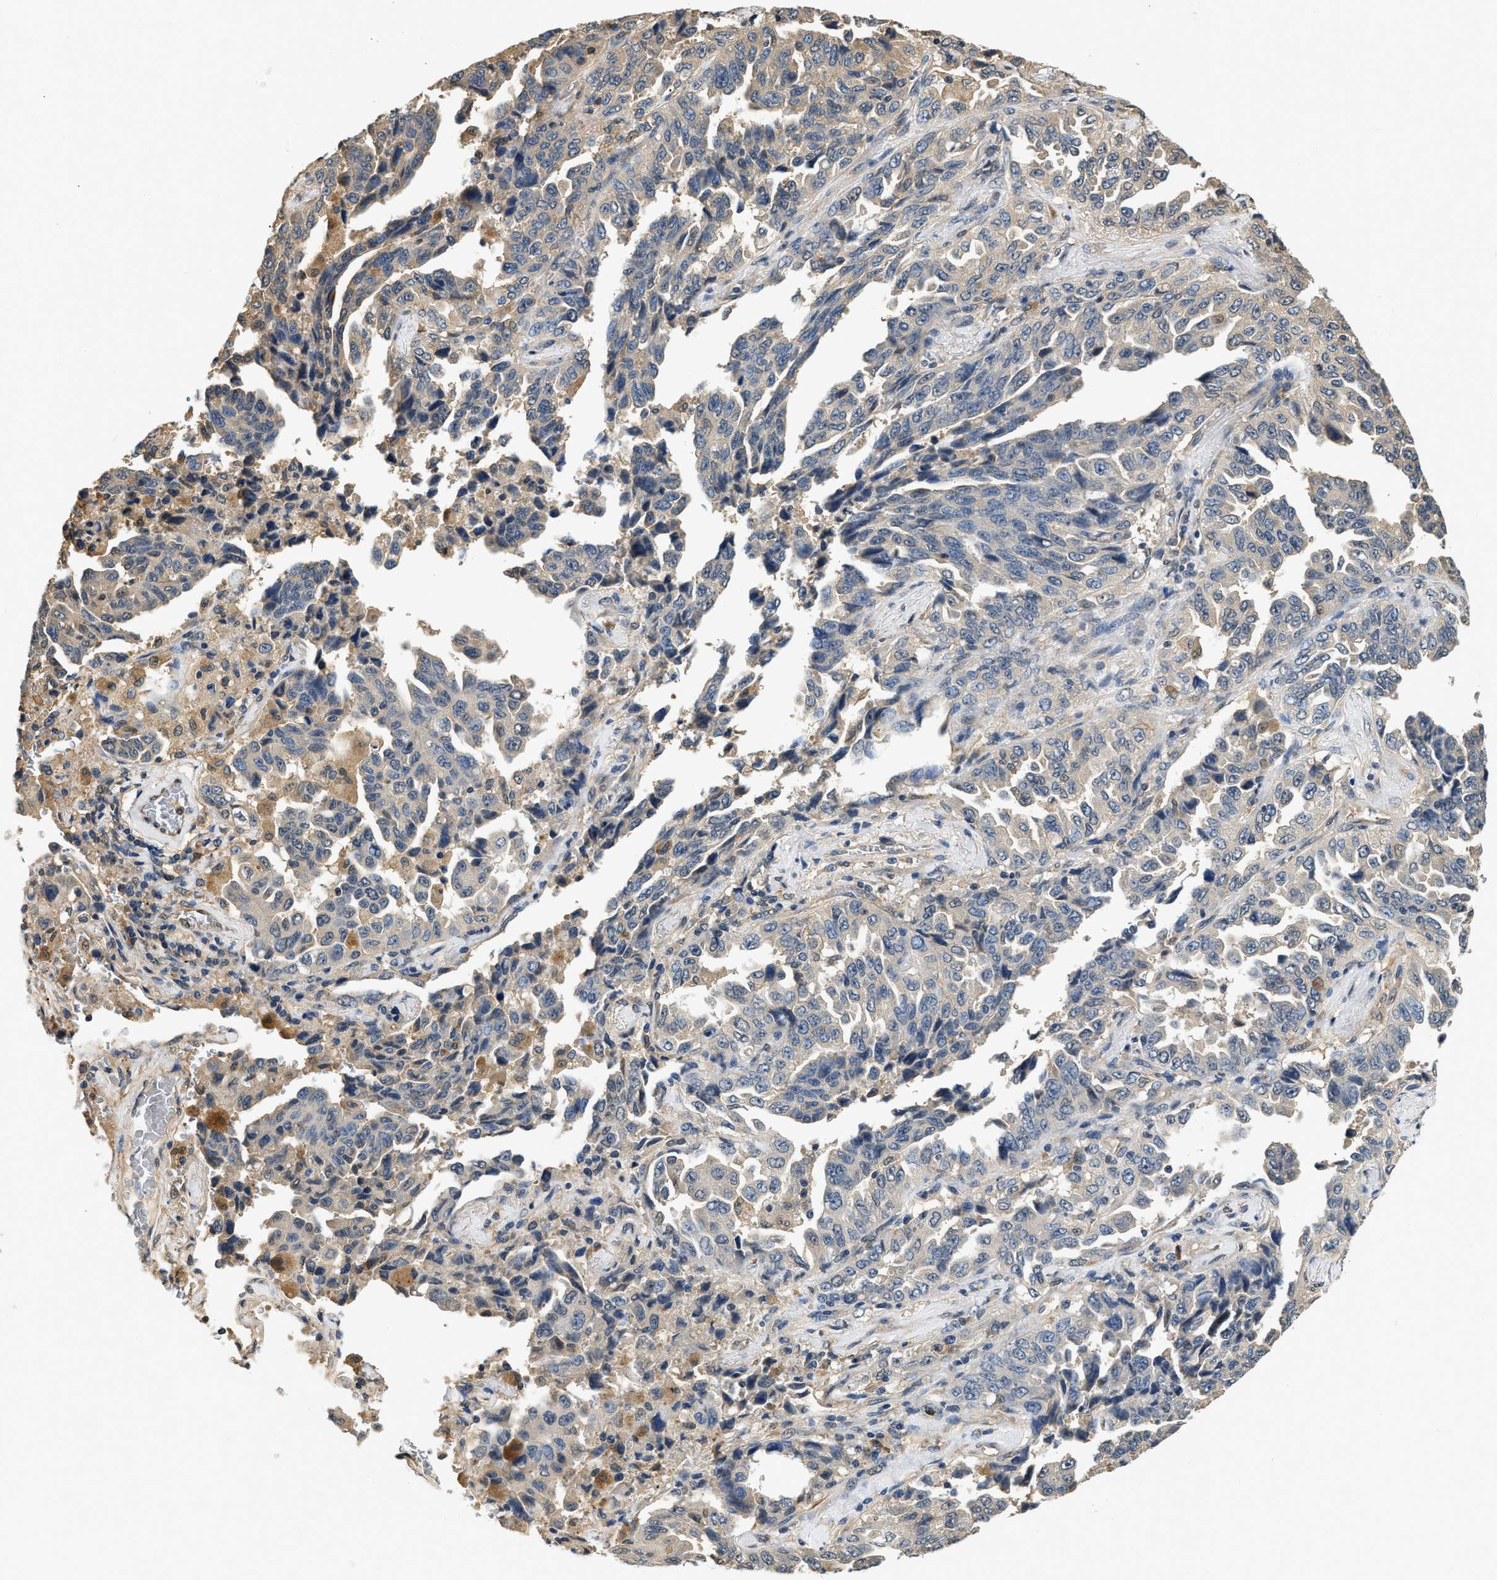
{"staining": {"intensity": "negative", "quantity": "none", "location": "none"}, "tissue": "lung cancer", "cell_type": "Tumor cells", "image_type": "cancer", "snomed": [{"axis": "morphology", "description": "Adenocarcinoma, NOS"}, {"axis": "topography", "description": "Lung"}], "caption": "An image of adenocarcinoma (lung) stained for a protein shows no brown staining in tumor cells.", "gene": "BCL7C", "patient": {"sex": "female", "age": 51}}